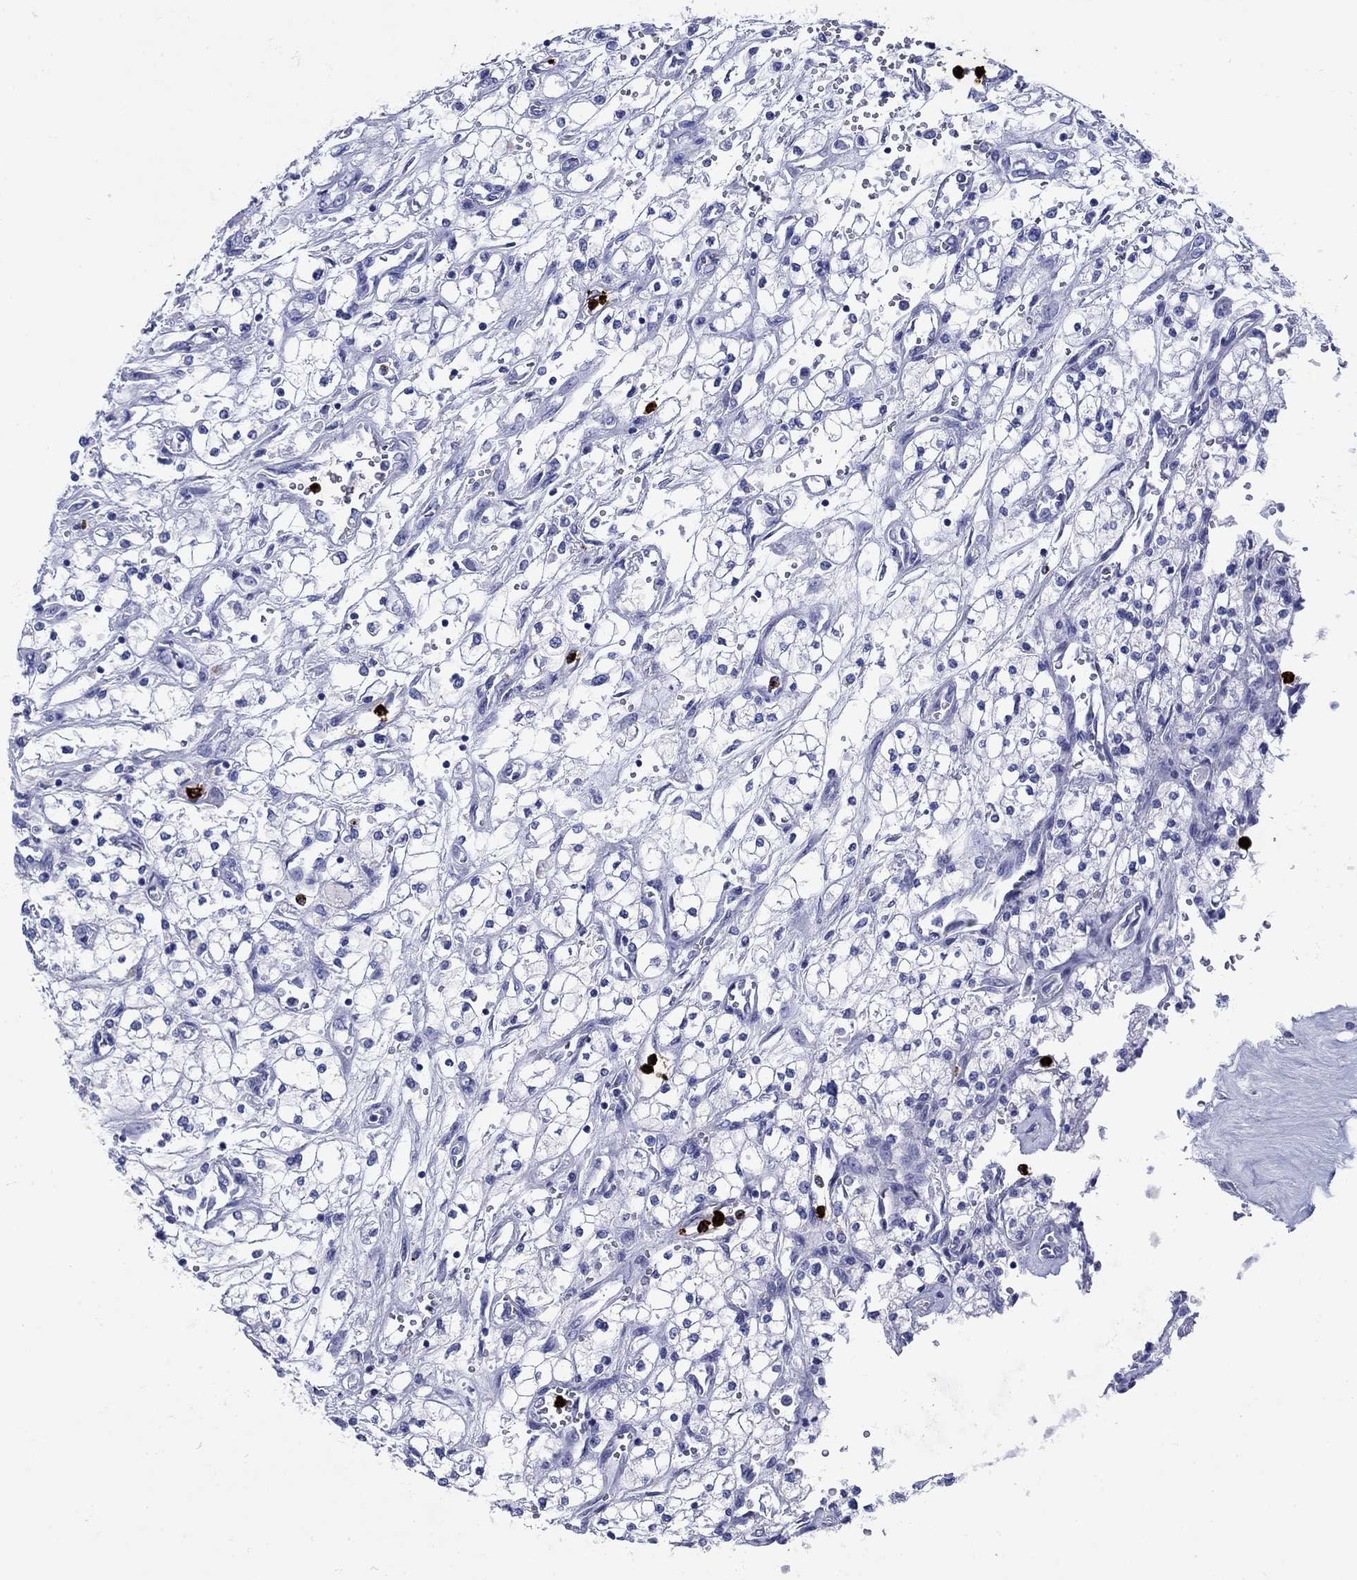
{"staining": {"intensity": "negative", "quantity": "none", "location": "none"}, "tissue": "renal cancer", "cell_type": "Tumor cells", "image_type": "cancer", "snomed": [{"axis": "morphology", "description": "Adenocarcinoma, NOS"}, {"axis": "topography", "description": "Kidney"}], "caption": "Tumor cells show no significant protein positivity in renal cancer (adenocarcinoma).", "gene": "AZU1", "patient": {"sex": "male", "age": 80}}